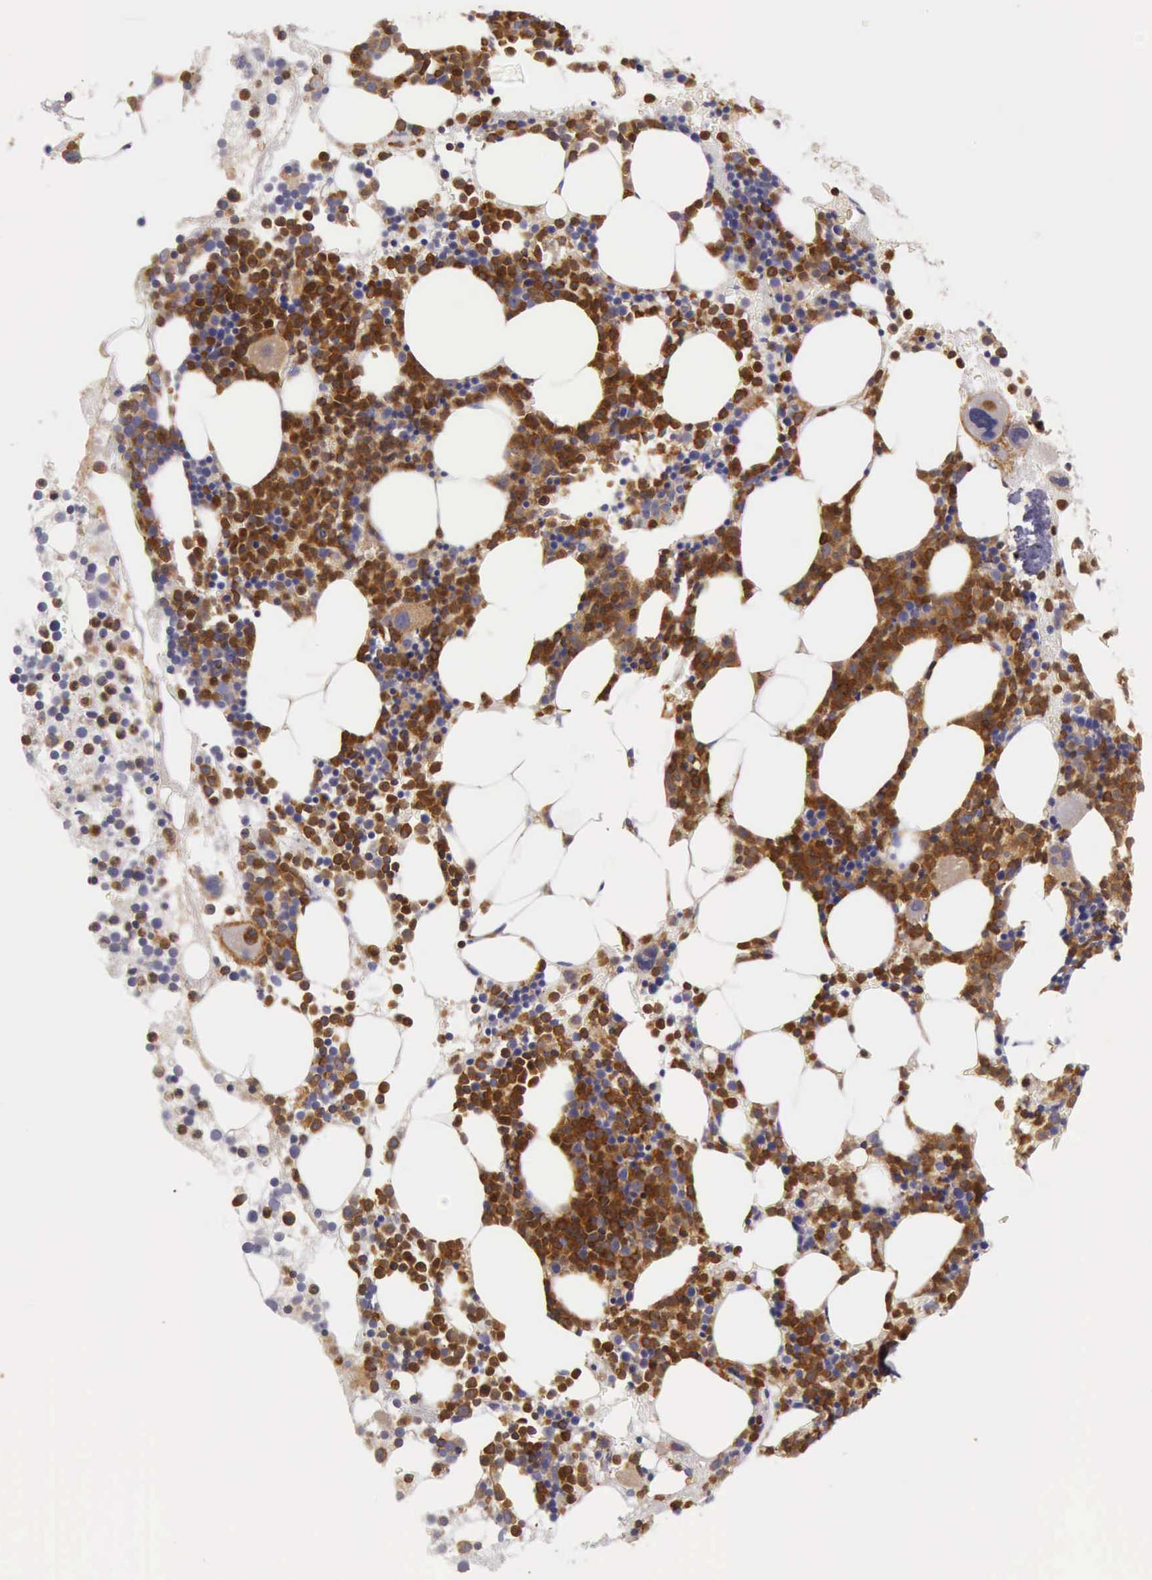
{"staining": {"intensity": "strong", "quantity": ">75%", "location": "cytoplasmic/membranous,nuclear"}, "tissue": "bone marrow", "cell_type": "Hematopoietic cells", "image_type": "normal", "snomed": [{"axis": "morphology", "description": "Normal tissue, NOS"}, {"axis": "topography", "description": "Bone marrow"}], "caption": "Strong cytoplasmic/membranous,nuclear protein staining is present in approximately >75% of hematopoietic cells in bone marrow. The protein of interest is shown in brown color, while the nuclei are stained blue.", "gene": "ARHGAP4", "patient": {"sex": "male", "age": 75}}